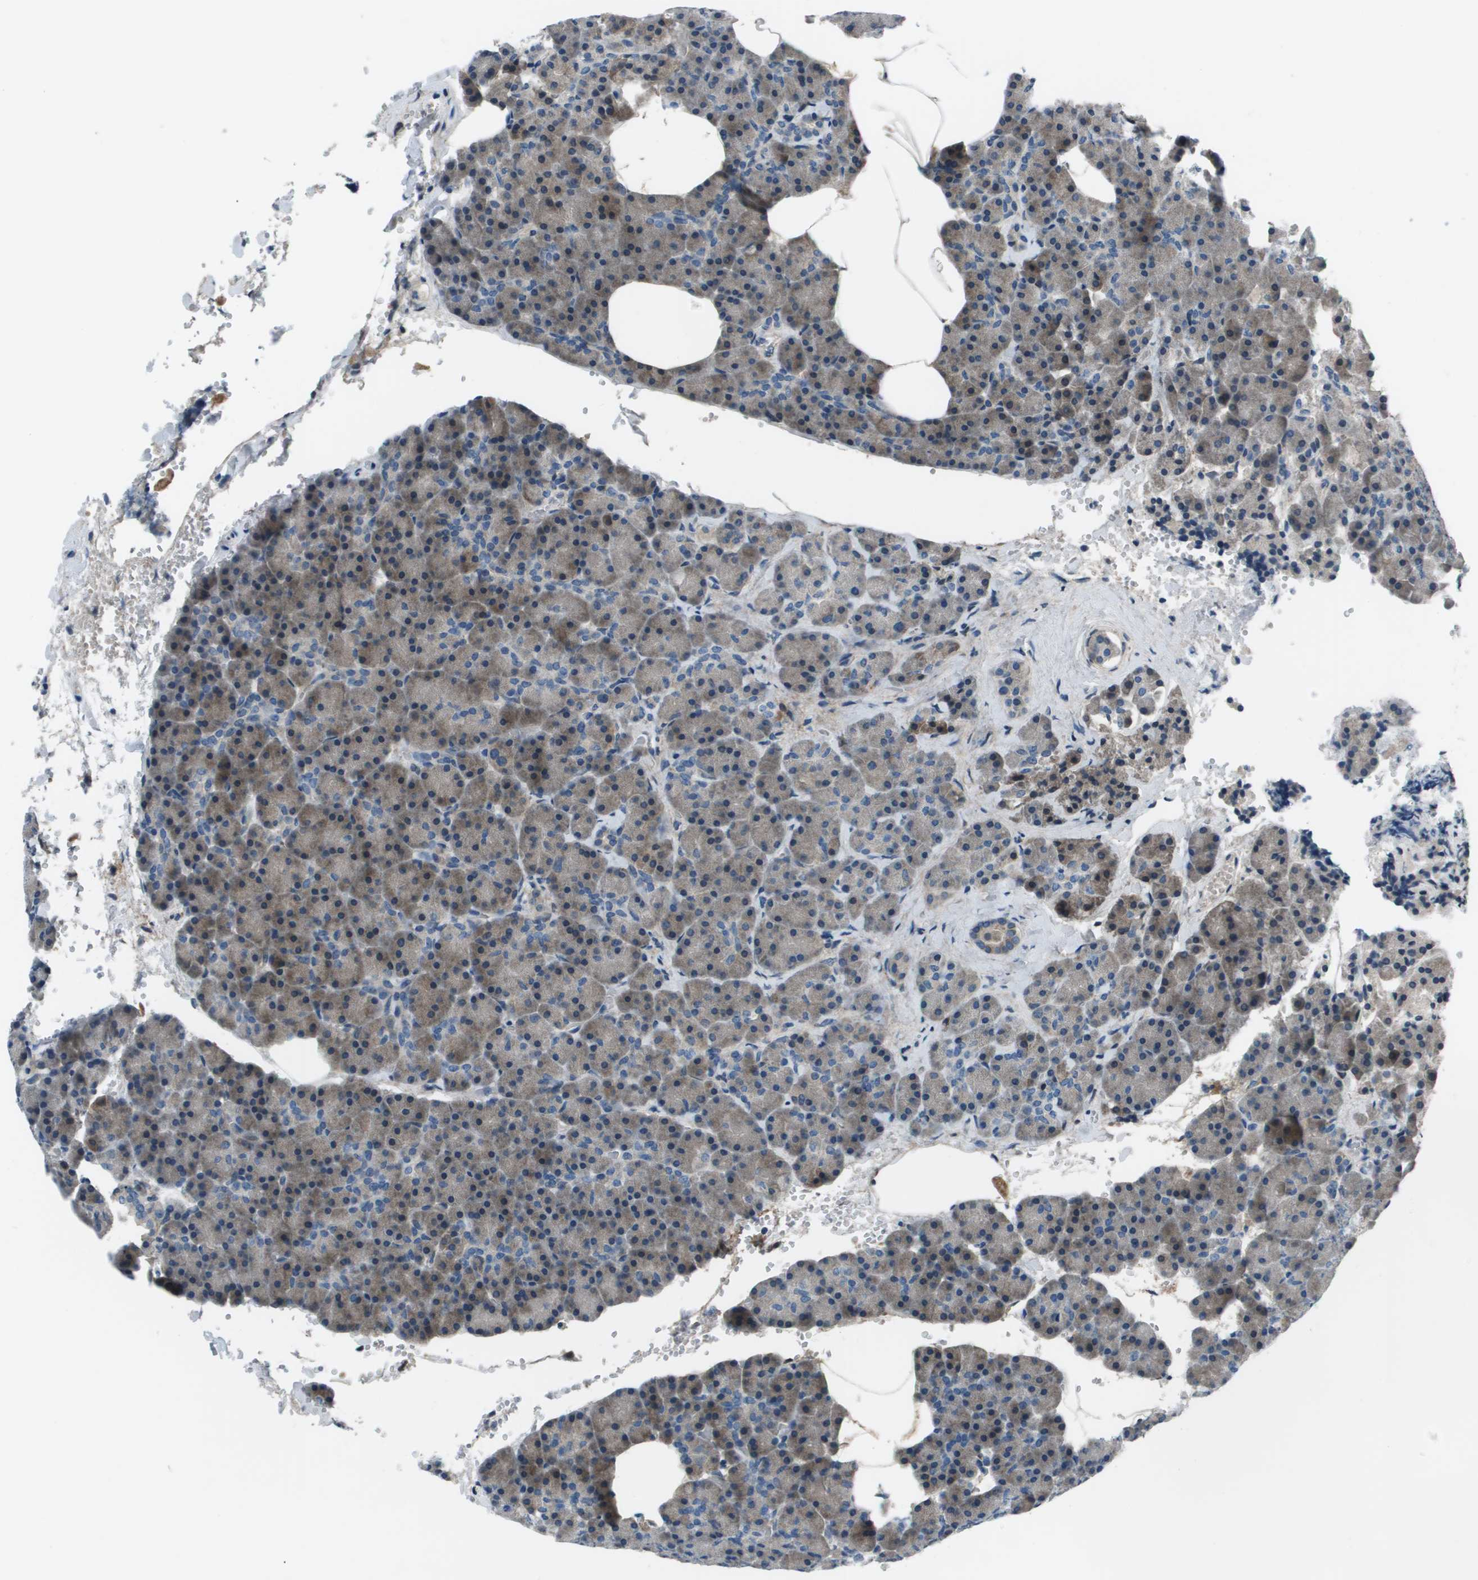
{"staining": {"intensity": "weak", "quantity": "25%-75%", "location": "cytoplasmic/membranous"}, "tissue": "pancreas", "cell_type": "Exocrine glandular cells", "image_type": "normal", "snomed": [{"axis": "morphology", "description": "Normal tissue, NOS"}, {"axis": "topography", "description": "Pancreas"}], "caption": "The micrograph displays immunohistochemical staining of unremarkable pancreas. There is weak cytoplasmic/membranous staining is appreciated in approximately 25%-75% of exocrine glandular cells. Ihc stains the protein of interest in brown and the nuclei are stained blue.", "gene": "PCOLCE", "patient": {"sex": "female", "age": 35}}